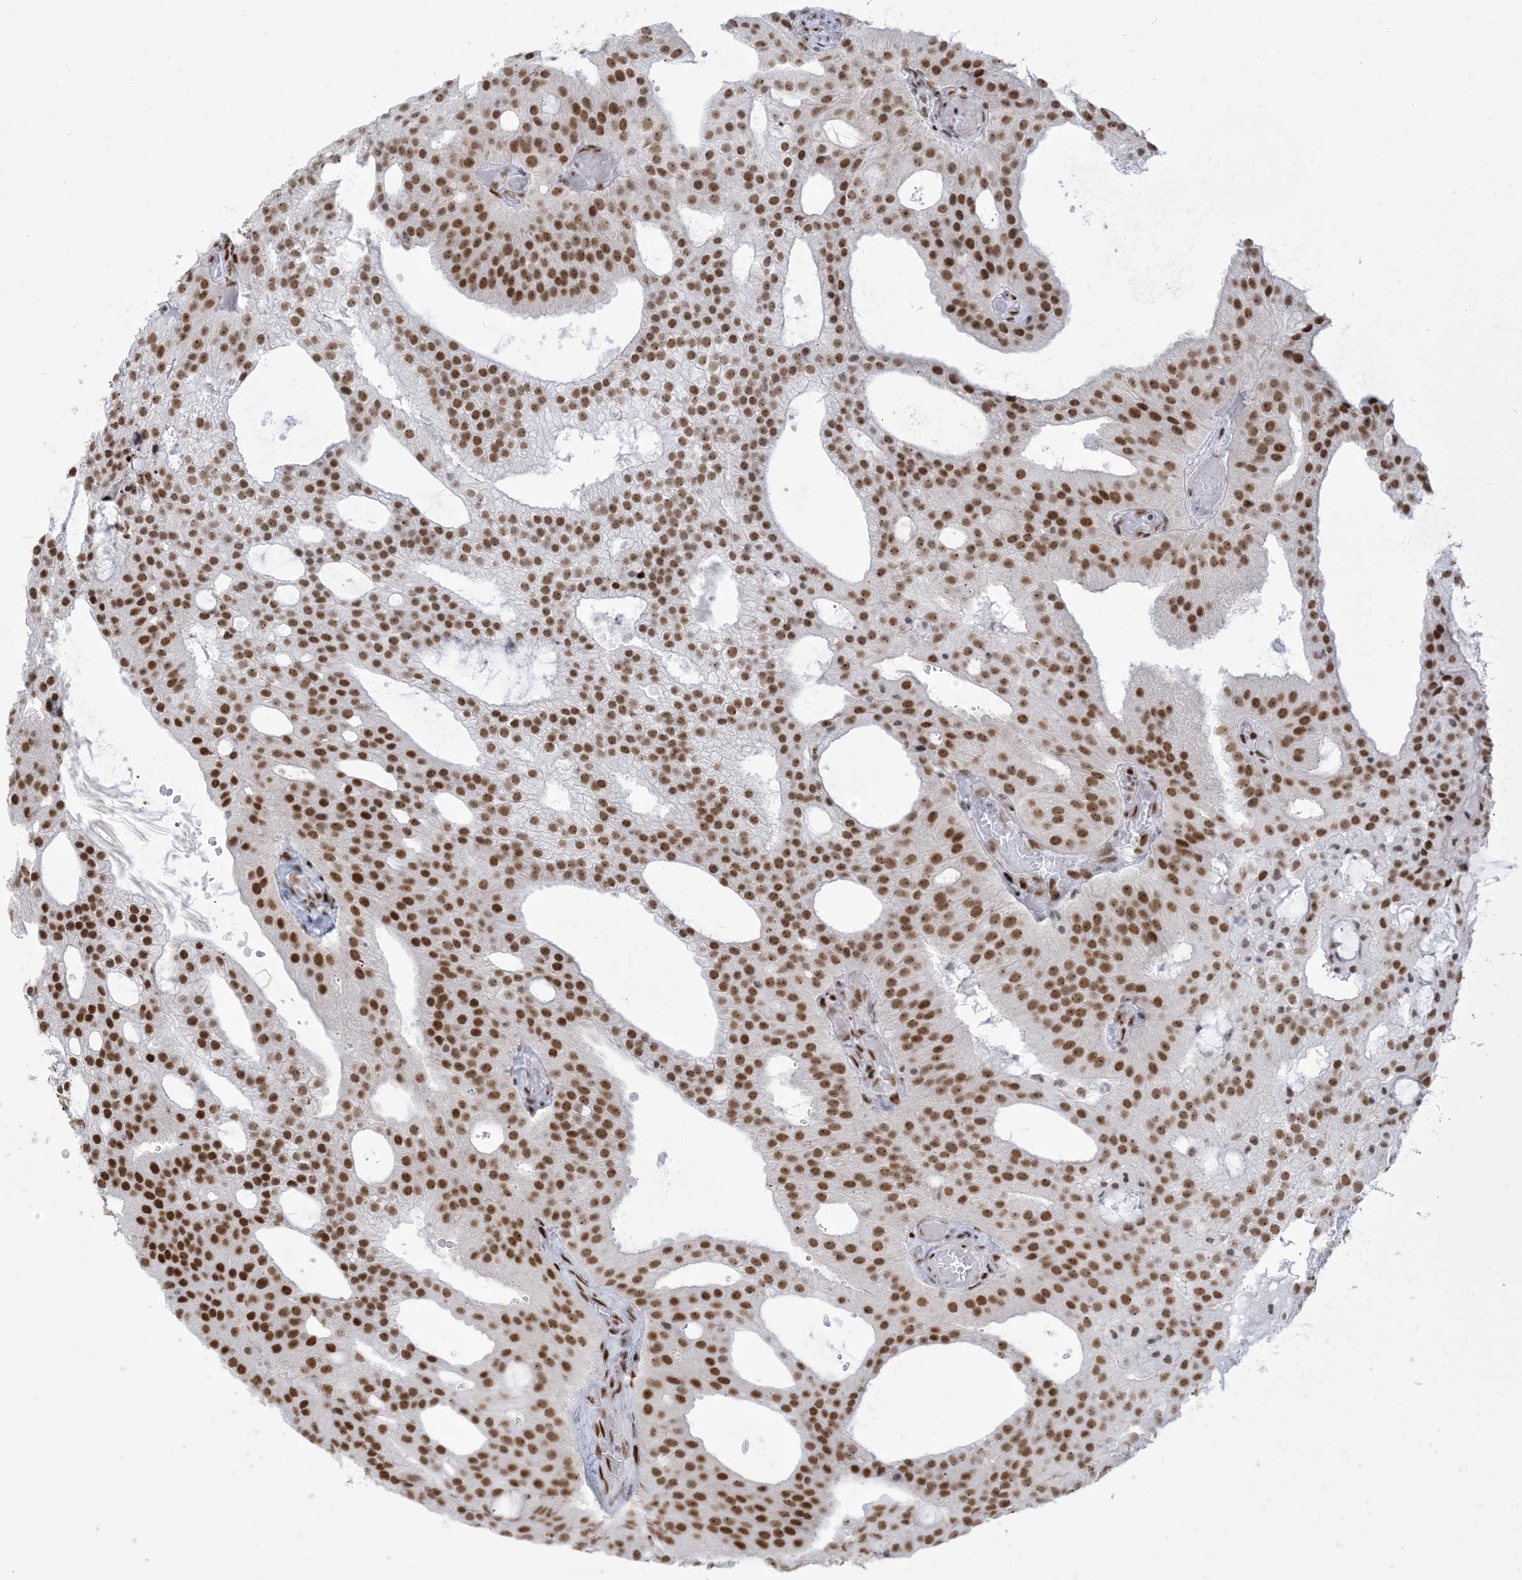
{"staining": {"intensity": "strong", "quantity": ">75%", "location": "nuclear"}, "tissue": "prostate cancer", "cell_type": "Tumor cells", "image_type": "cancer", "snomed": [{"axis": "morphology", "description": "Adenocarcinoma, Medium grade"}, {"axis": "topography", "description": "Prostate"}], "caption": "Brown immunohistochemical staining in prostate adenocarcinoma (medium-grade) exhibits strong nuclear staining in about >75% of tumor cells.", "gene": "STAG1", "patient": {"sex": "male", "age": 88}}